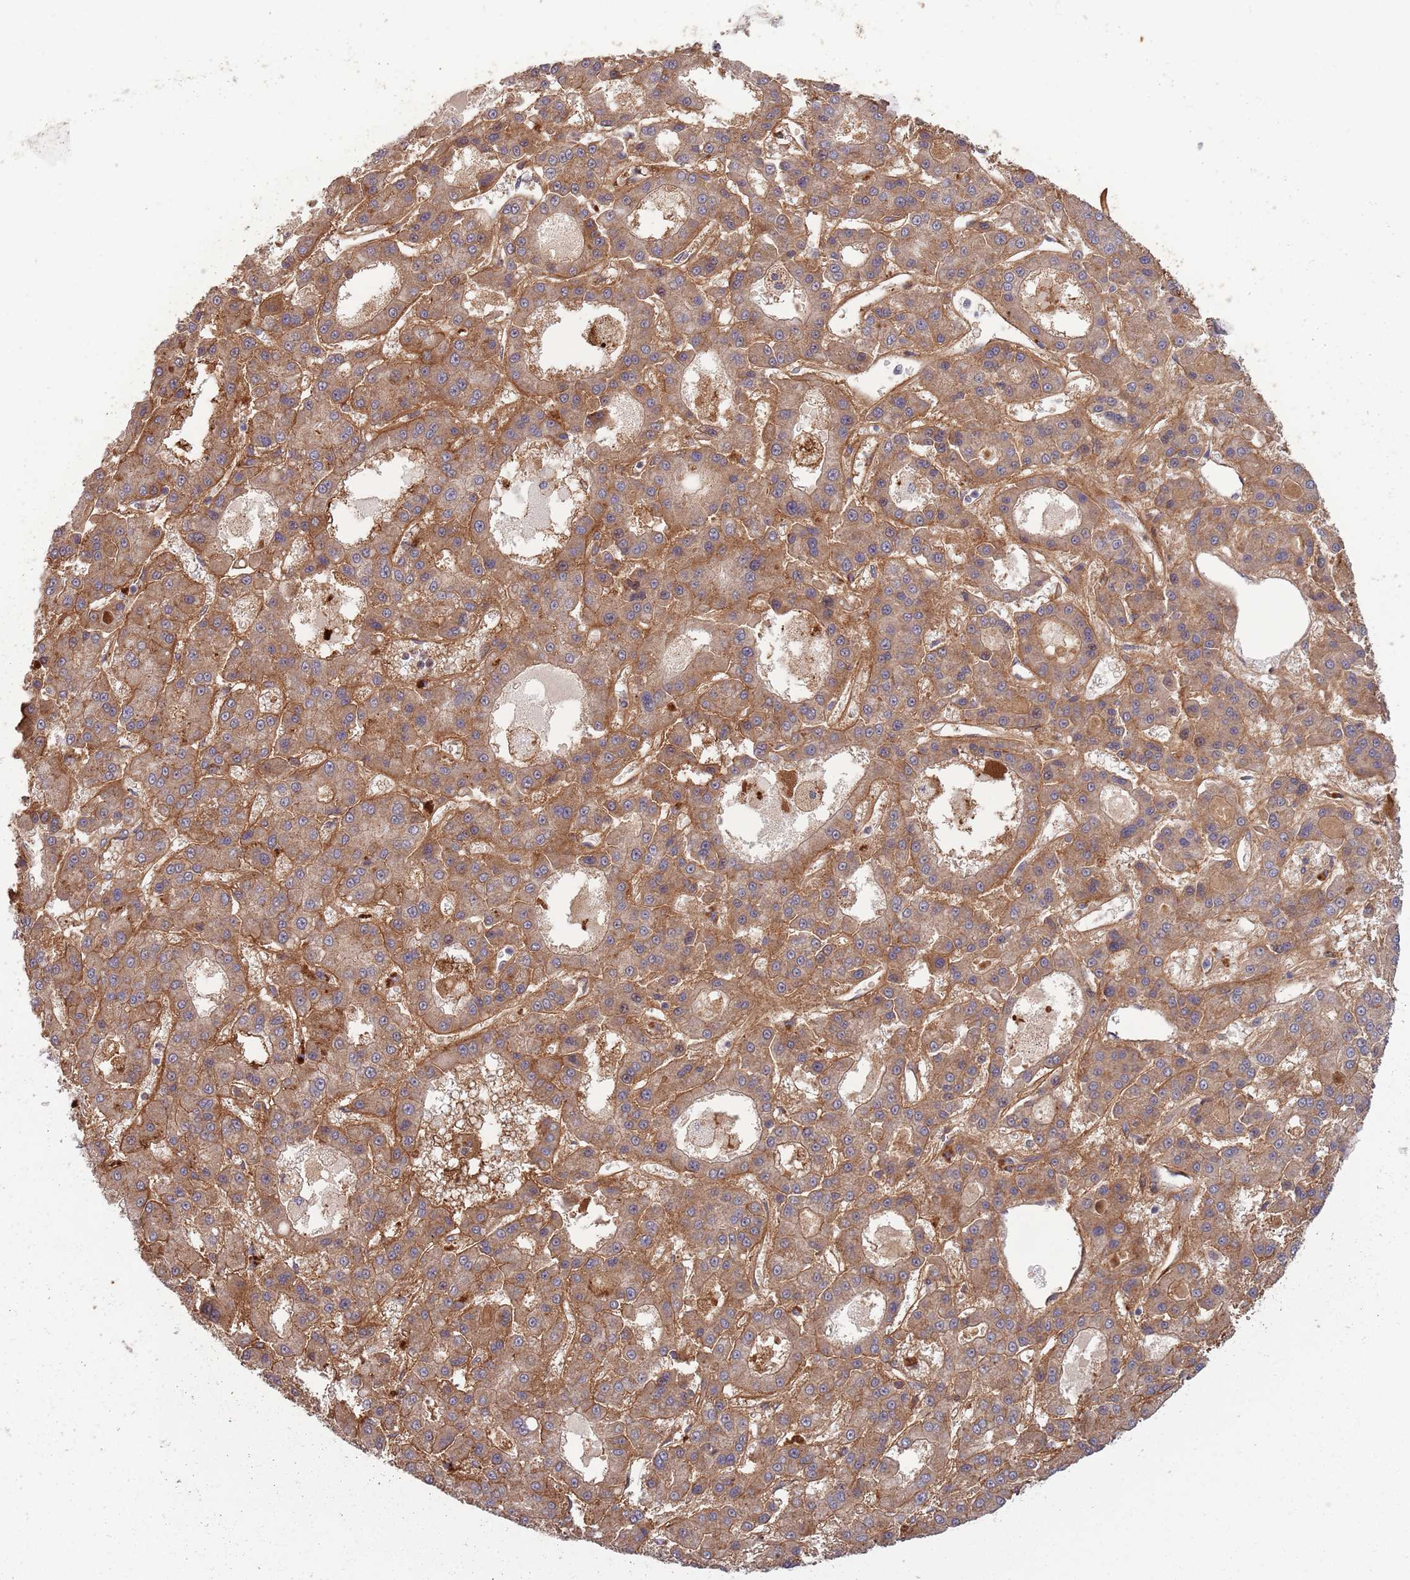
{"staining": {"intensity": "moderate", "quantity": ">75%", "location": "cytoplasmic/membranous"}, "tissue": "liver cancer", "cell_type": "Tumor cells", "image_type": "cancer", "snomed": [{"axis": "morphology", "description": "Carcinoma, Hepatocellular, NOS"}, {"axis": "topography", "description": "Liver"}], "caption": "Immunohistochemistry (IHC) photomicrograph of neoplastic tissue: human liver cancer stained using IHC displays medium levels of moderate protein expression localized specifically in the cytoplasmic/membranous of tumor cells, appearing as a cytoplasmic/membranous brown color.", "gene": "NT5DC4", "patient": {"sex": "male", "age": 70}}